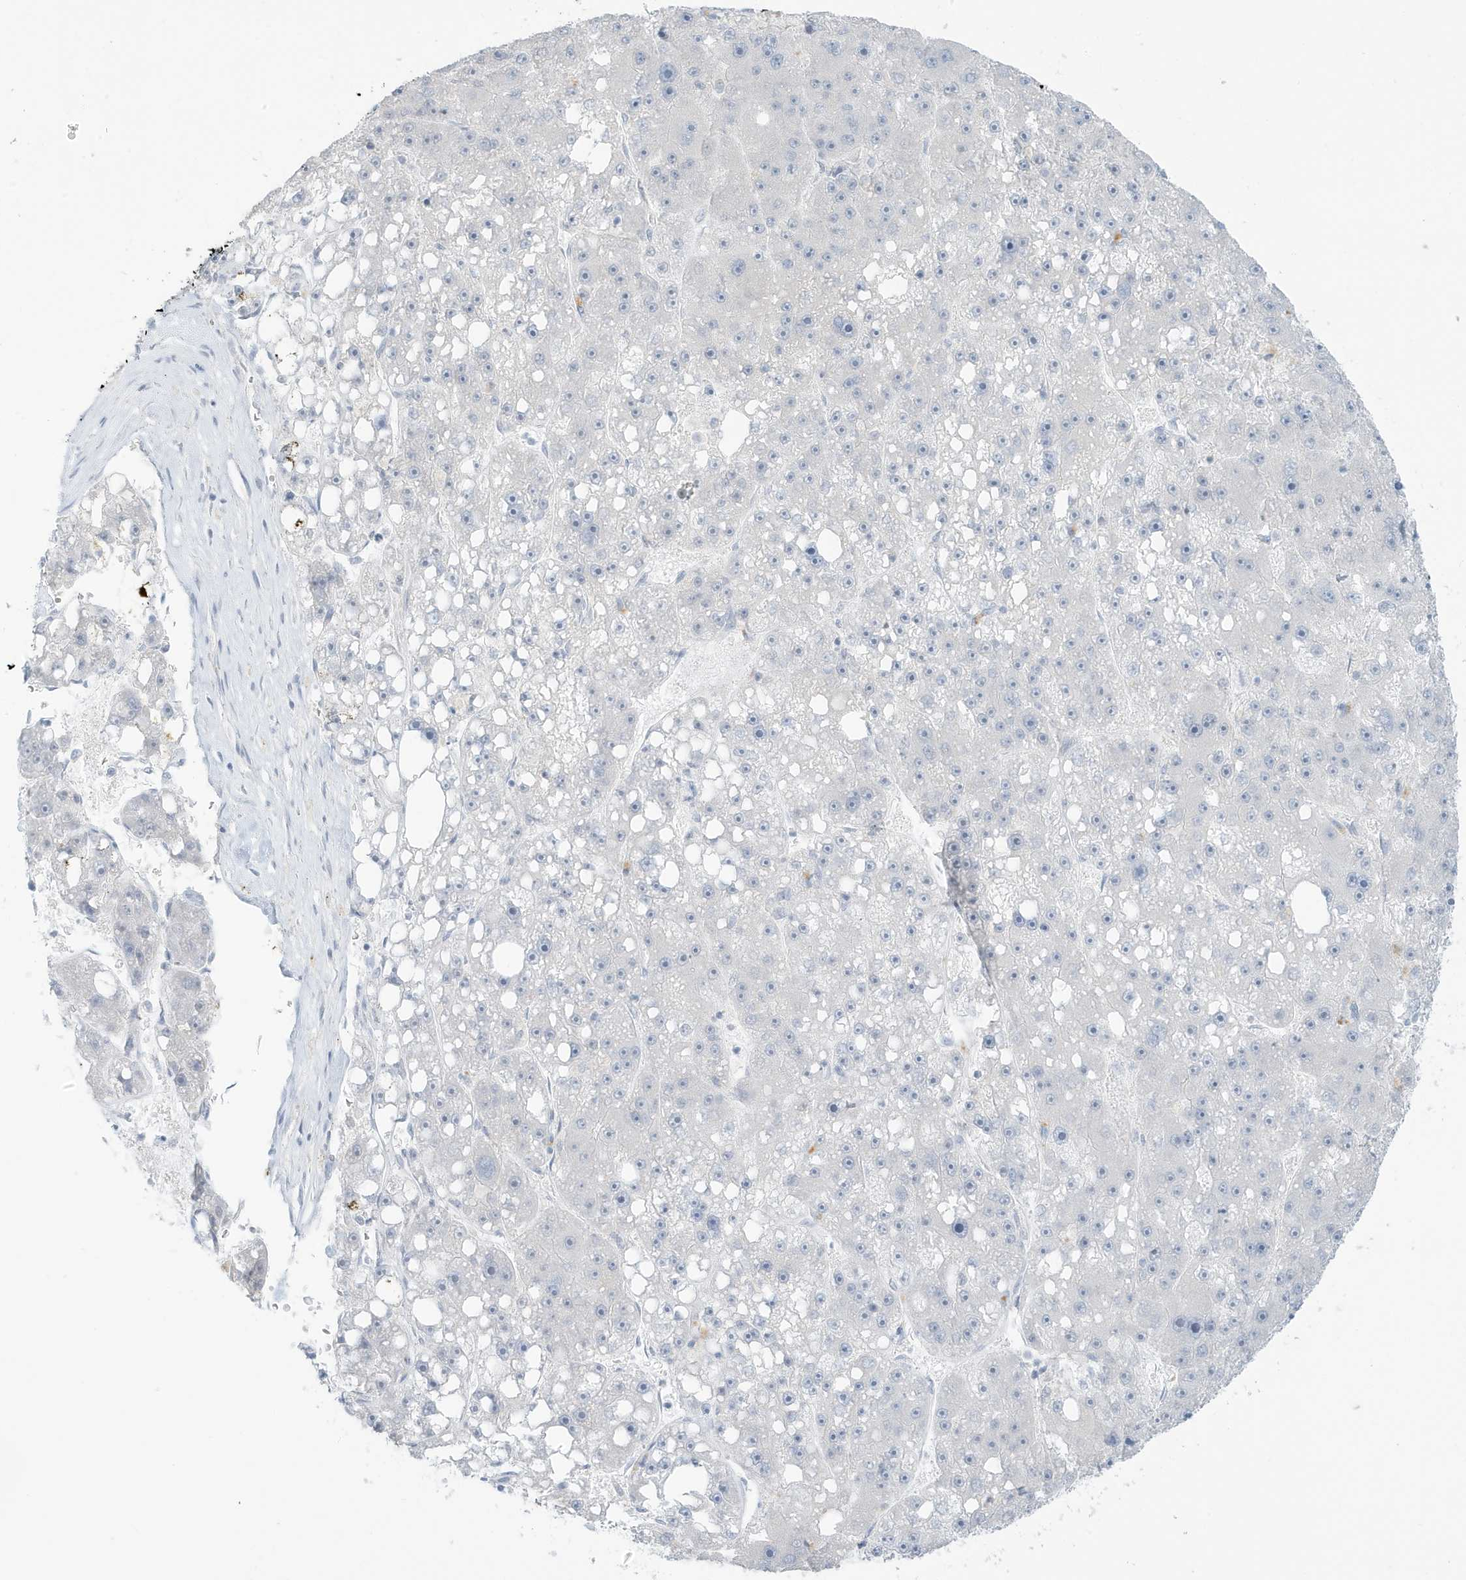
{"staining": {"intensity": "negative", "quantity": "none", "location": "none"}, "tissue": "liver cancer", "cell_type": "Tumor cells", "image_type": "cancer", "snomed": [{"axis": "morphology", "description": "Carcinoma, Hepatocellular, NOS"}, {"axis": "topography", "description": "Liver"}], "caption": "DAB immunohistochemical staining of human hepatocellular carcinoma (liver) demonstrates no significant staining in tumor cells.", "gene": "PERM1", "patient": {"sex": "female", "age": 61}}